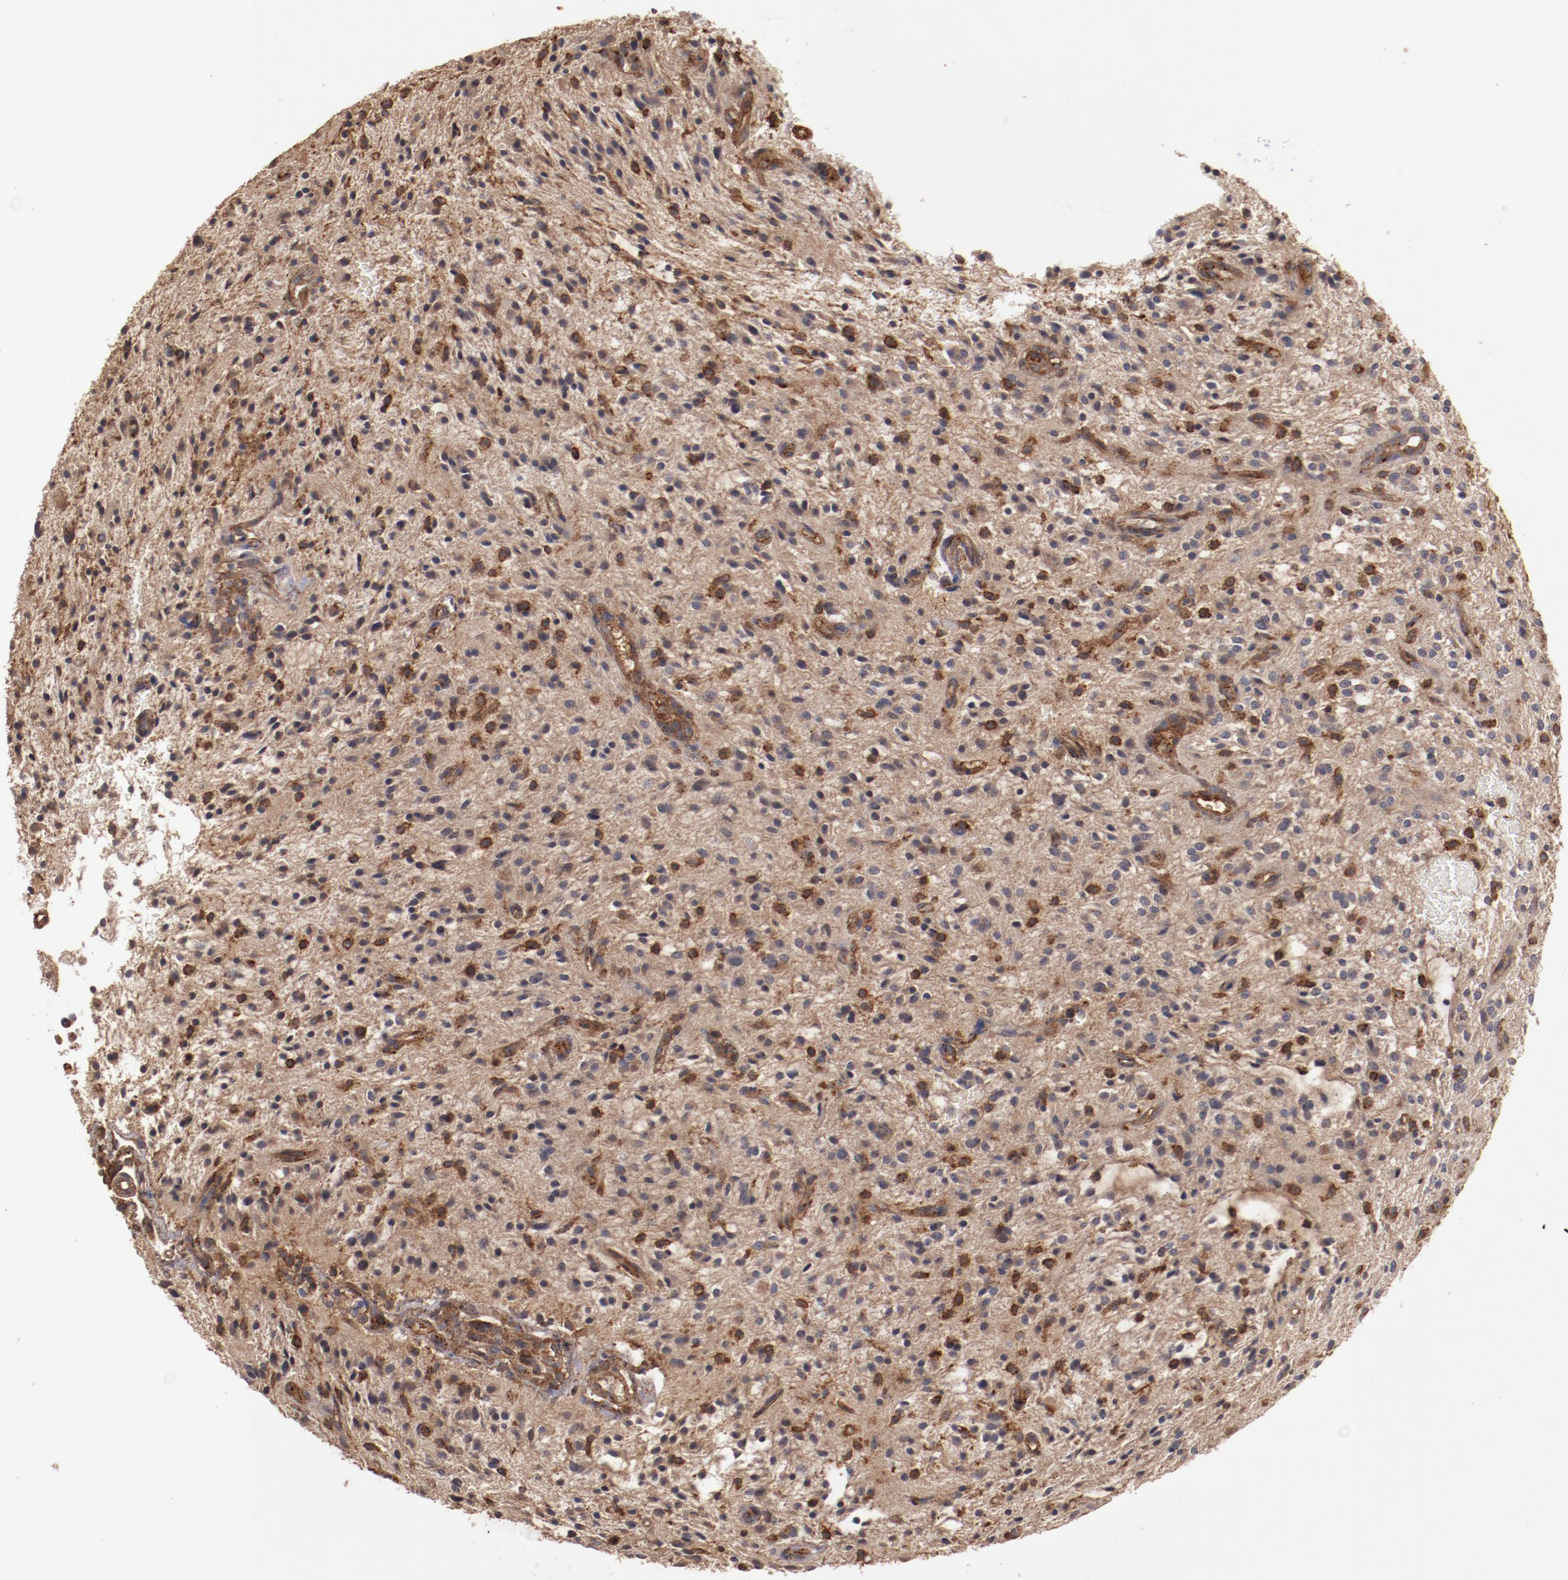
{"staining": {"intensity": "moderate", "quantity": ">75%", "location": "cytoplasmic/membranous,nuclear"}, "tissue": "glioma", "cell_type": "Tumor cells", "image_type": "cancer", "snomed": [{"axis": "morphology", "description": "Glioma, malignant, NOS"}, {"axis": "topography", "description": "Cerebellum"}], "caption": "Malignant glioma stained with a brown dye displays moderate cytoplasmic/membranous and nuclear positive staining in about >75% of tumor cells.", "gene": "DIPK2B", "patient": {"sex": "female", "age": 10}}